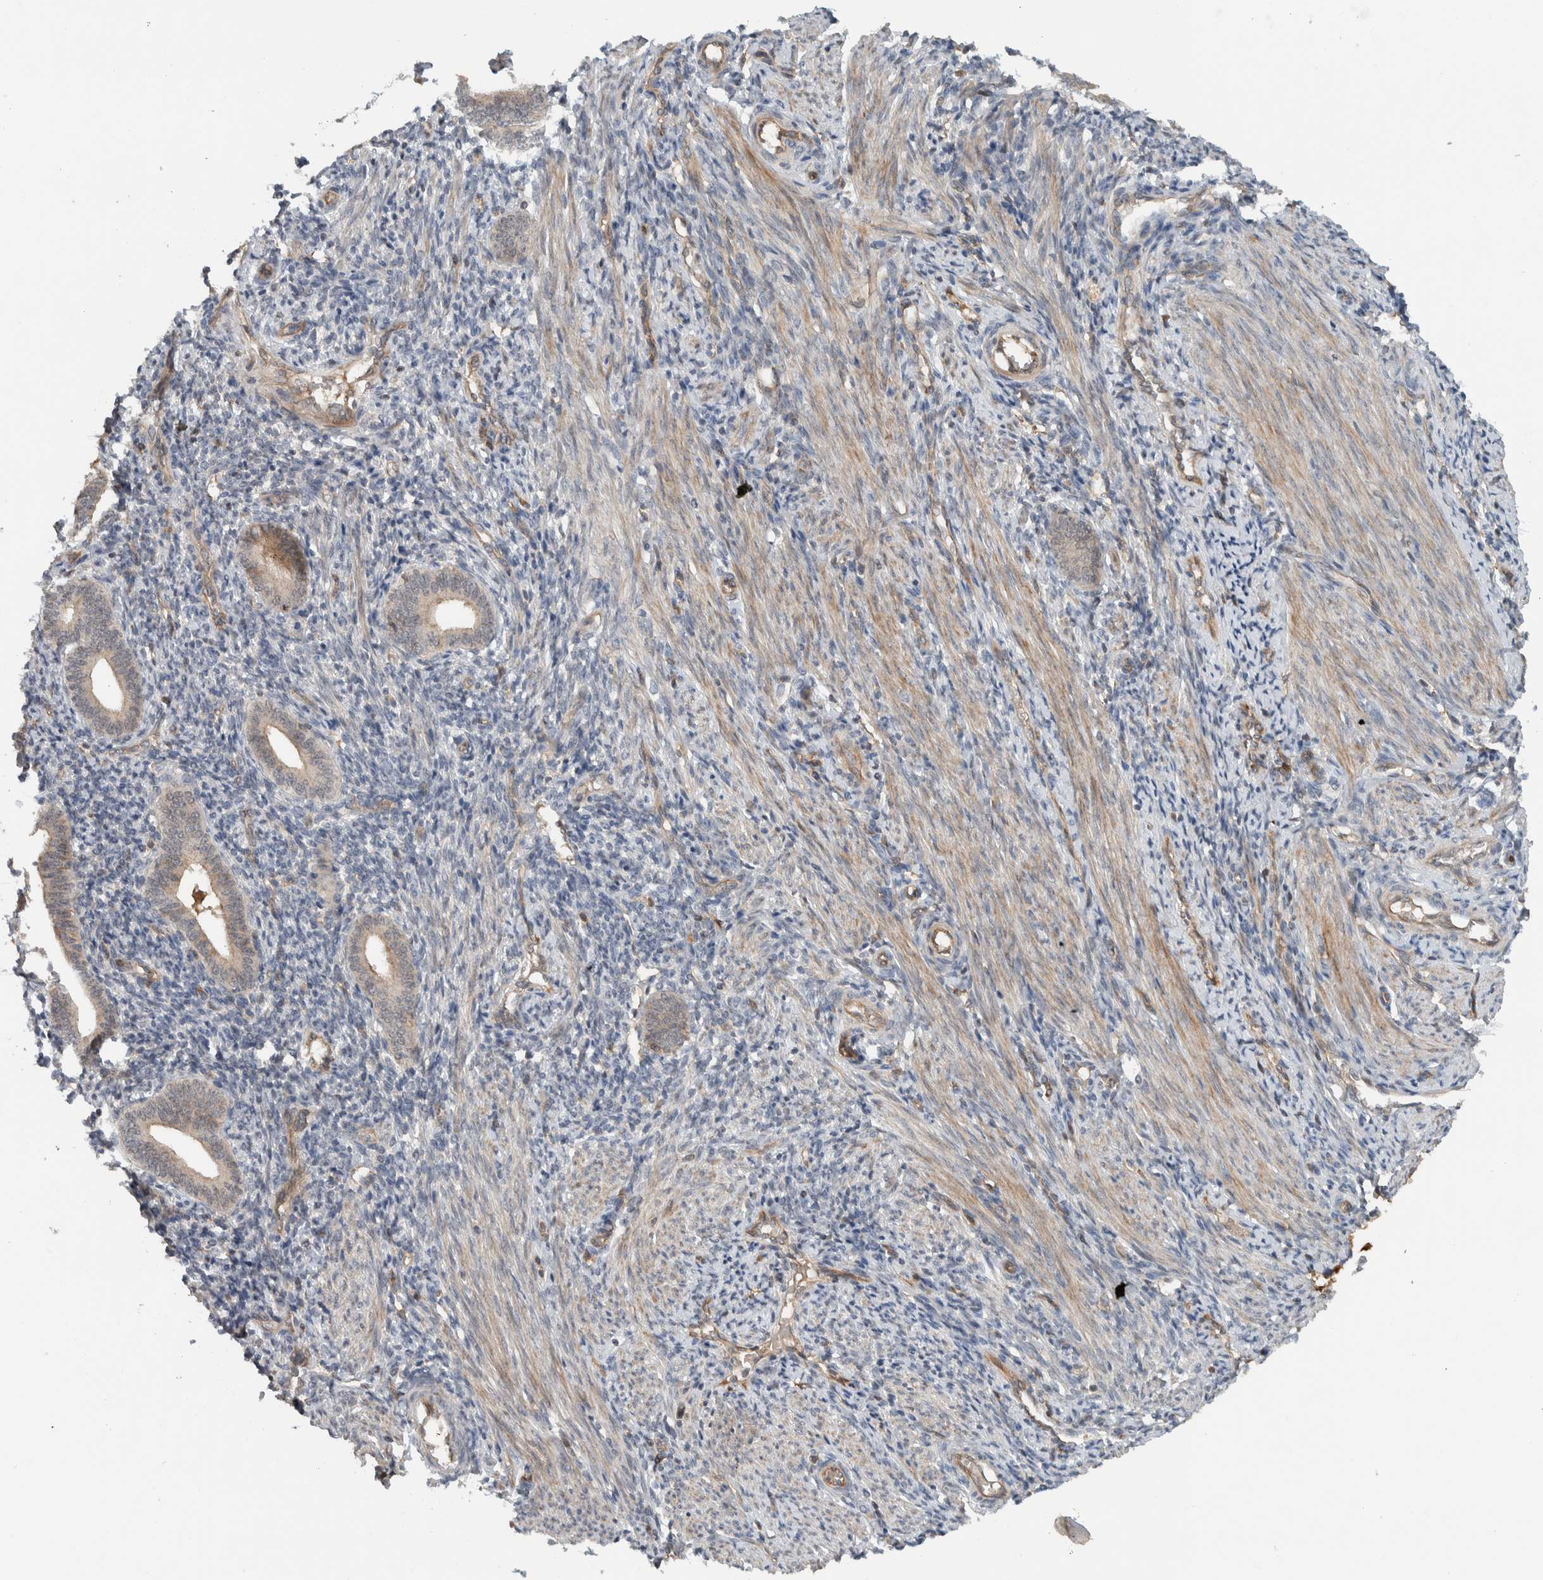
{"staining": {"intensity": "weak", "quantity": "<25%", "location": "cytoplasmic/membranous"}, "tissue": "endometrium", "cell_type": "Cells in endometrial stroma", "image_type": "normal", "snomed": [{"axis": "morphology", "description": "Normal tissue, NOS"}, {"axis": "topography", "description": "Uterus"}, {"axis": "topography", "description": "Endometrium"}], "caption": "A histopathology image of endometrium stained for a protein shows no brown staining in cells in endometrial stroma.", "gene": "ARMC7", "patient": {"sex": "female", "age": 33}}